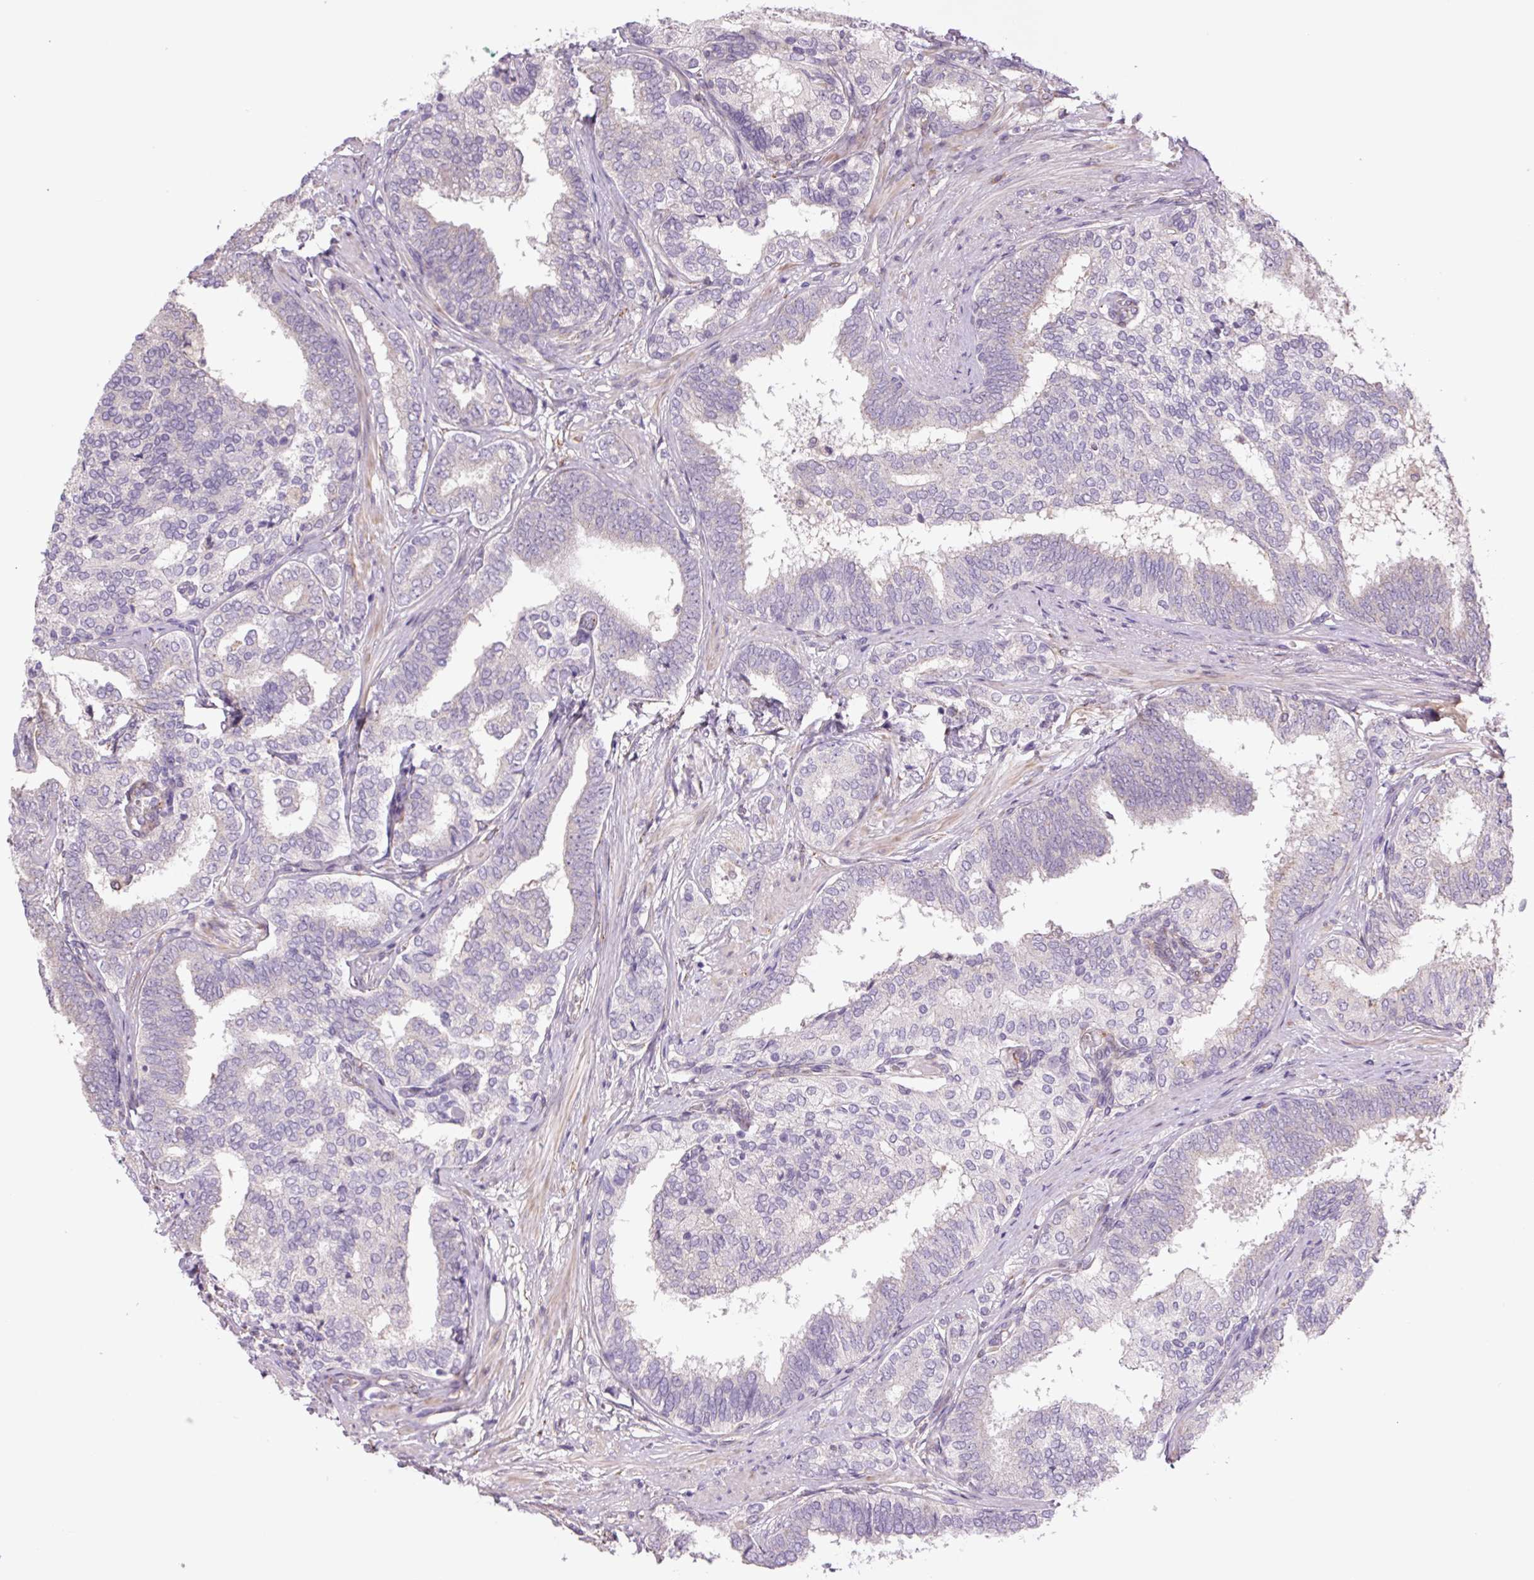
{"staining": {"intensity": "negative", "quantity": "none", "location": "none"}, "tissue": "prostate cancer", "cell_type": "Tumor cells", "image_type": "cancer", "snomed": [{"axis": "morphology", "description": "Adenocarcinoma, High grade"}, {"axis": "topography", "description": "Prostate"}], "caption": "IHC photomicrograph of prostate cancer (adenocarcinoma (high-grade)) stained for a protein (brown), which shows no staining in tumor cells.", "gene": "PLA2G4A", "patient": {"sex": "male", "age": 72}}